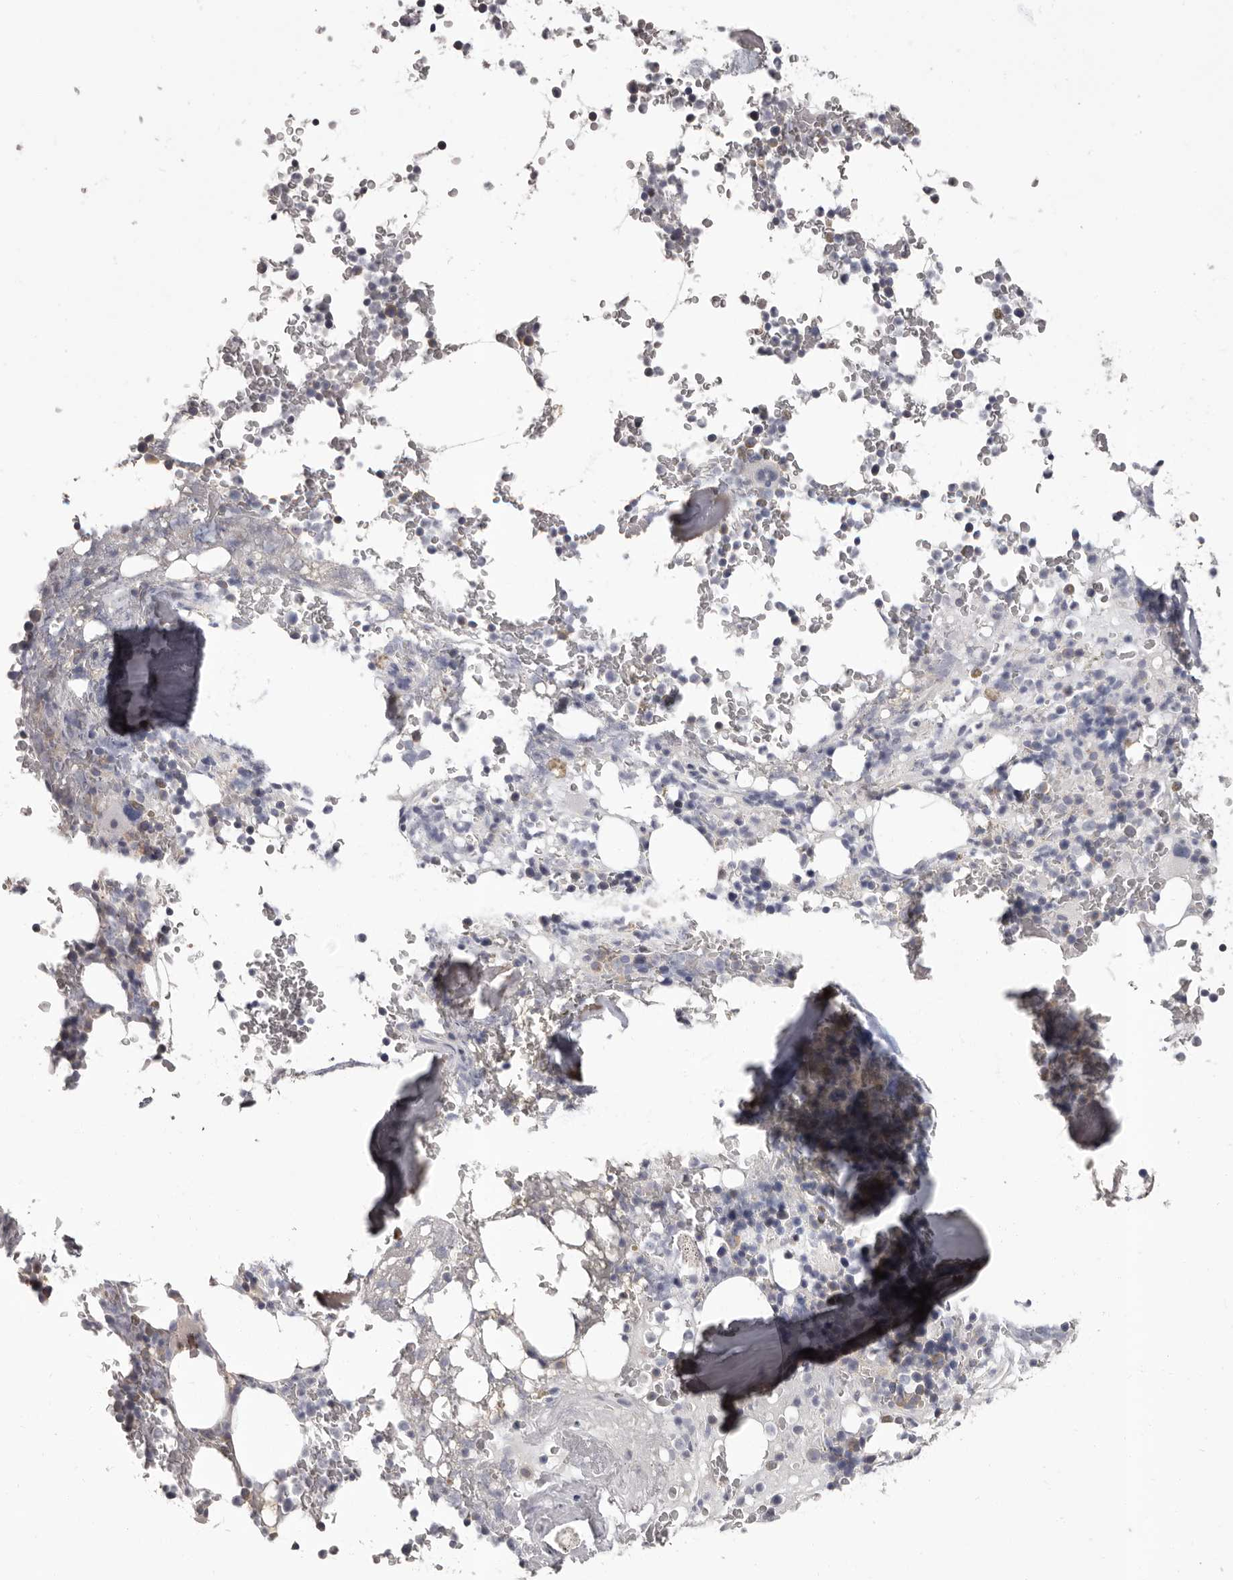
{"staining": {"intensity": "negative", "quantity": "none", "location": "none"}, "tissue": "bone marrow", "cell_type": "Hematopoietic cells", "image_type": "normal", "snomed": [{"axis": "morphology", "description": "Normal tissue, NOS"}, {"axis": "topography", "description": "Bone marrow"}], "caption": "The image shows no significant positivity in hematopoietic cells of bone marrow. (DAB immunohistochemistry, high magnification).", "gene": "APEH", "patient": {"sex": "male", "age": 58}}